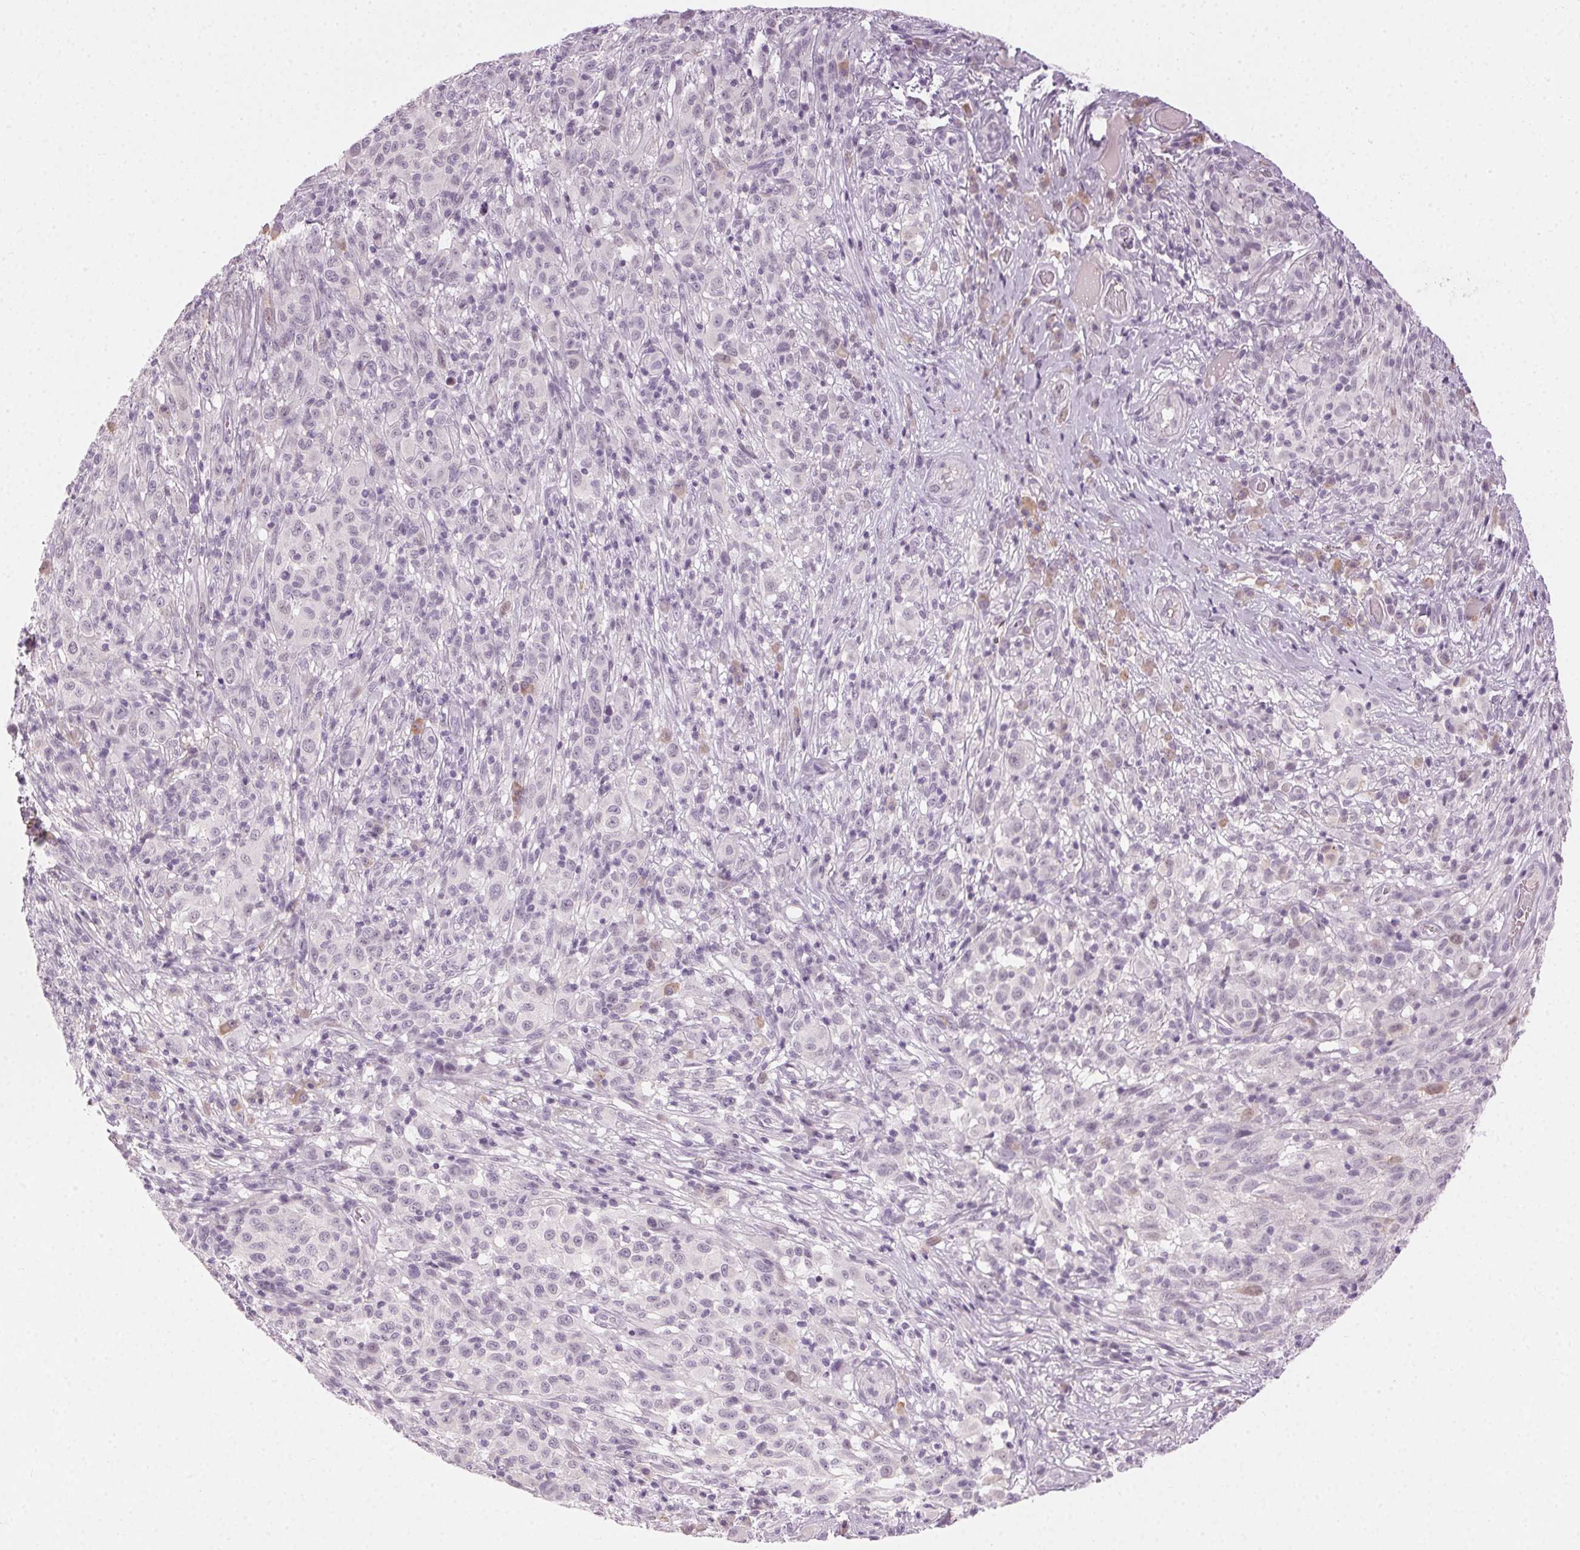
{"staining": {"intensity": "negative", "quantity": "none", "location": "none"}, "tissue": "melanoma", "cell_type": "Tumor cells", "image_type": "cancer", "snomed": [{"axis": "morphology", "description": "Malignant melanoma, NOS"}, {"axis": "topography", "description": "Skin"}], "caption": "This is a image of immunohistochemistry (IHC) staining of melanoma, which shows no staining in tumor cells.", "gene": "HSF5", "patient": {"sex": "male", "age": 73}}